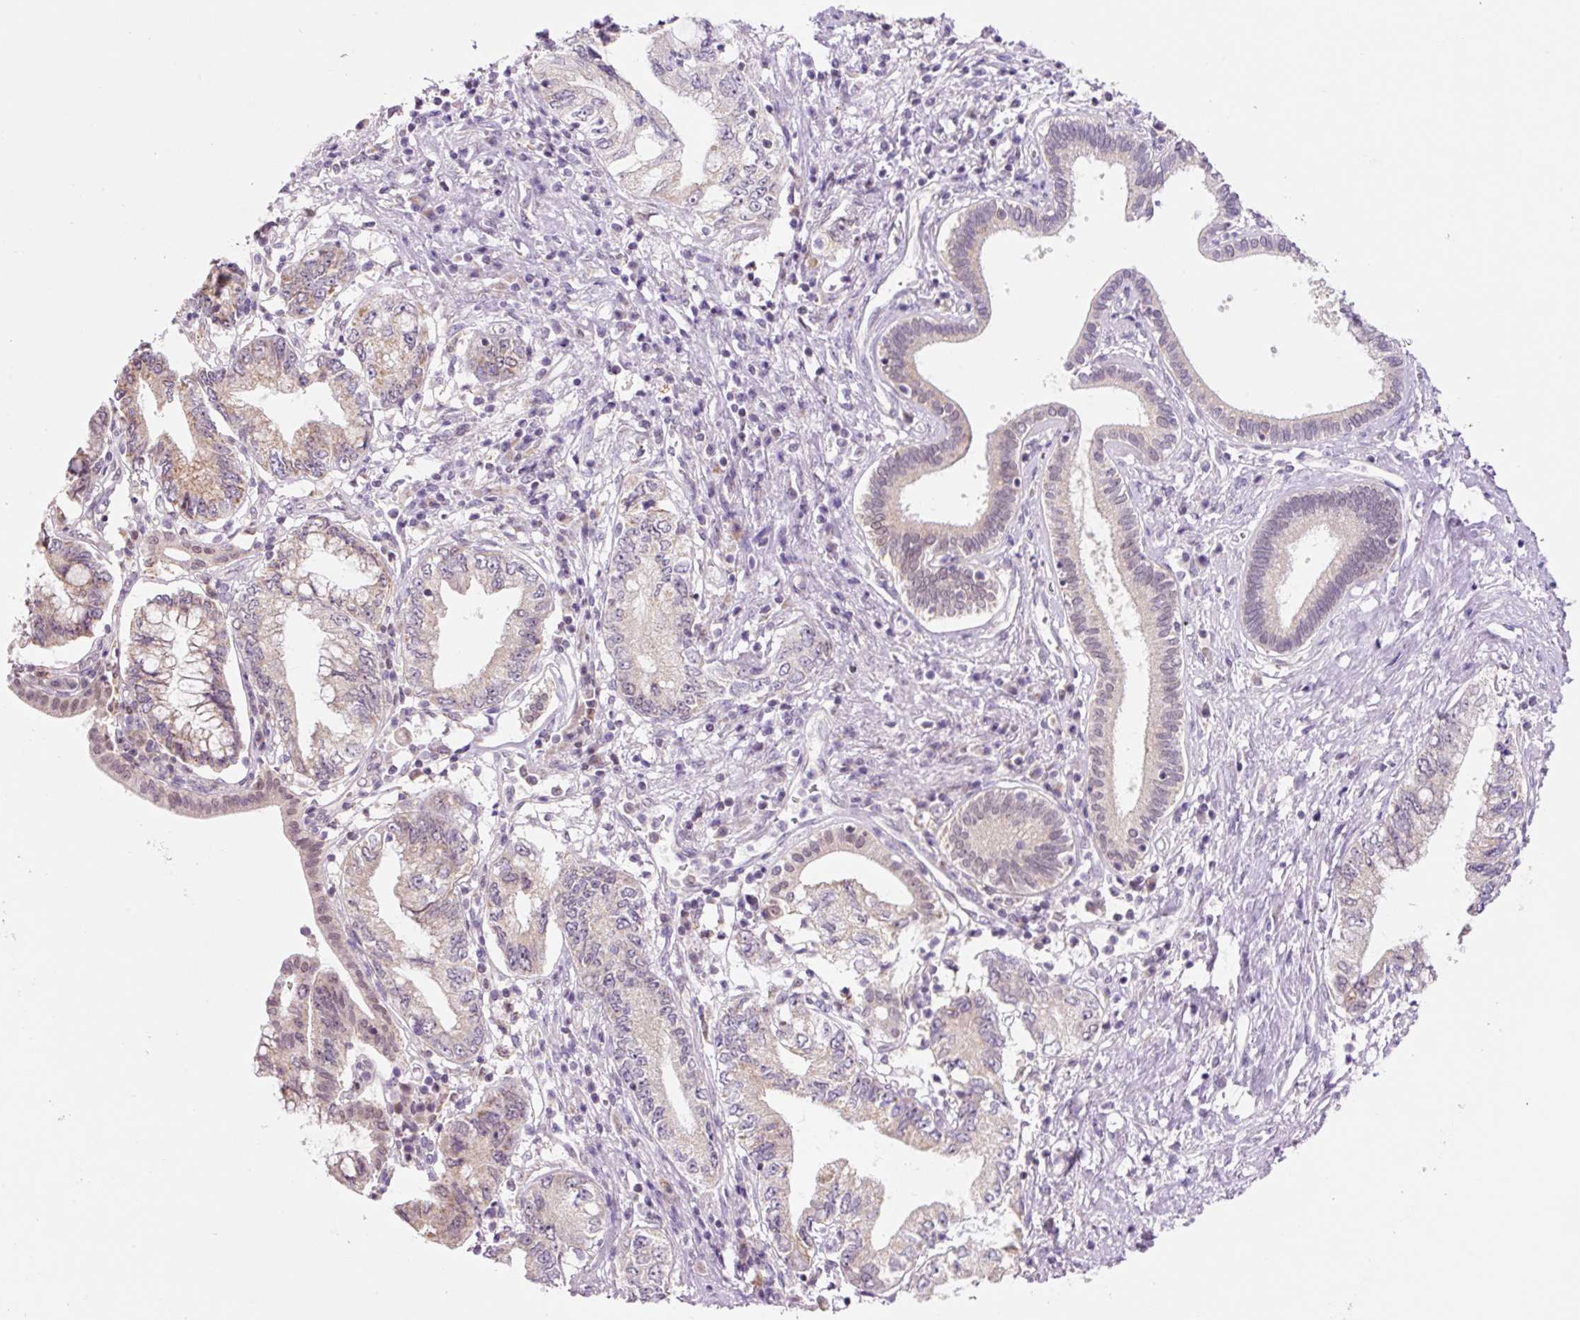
{"staining": {"intensity": "negative", "quantity": "none", "location": "none"}, "tissue": "pancreatic cancer", "cell_type": "Tumor cells", "image_type": "cancer", "snomed": [{"axis": "morphology", "description": "Adenocarcinoma, NOS"}, {"axis": "topography", "description": "Pancreas"}], "caption": "Pancreatic cancer (adenocarcinoma) was stained to show a protein in brown. There is no significant staining in tumor cells. Brightfield microscopy of IHC stained with DAB (3,3'-diaminobenzidine) (brown) and hematoxylin (blue), captured at high magnification.", "gene": "PCK2", "patient": {"sex": "female", "age": 73}}